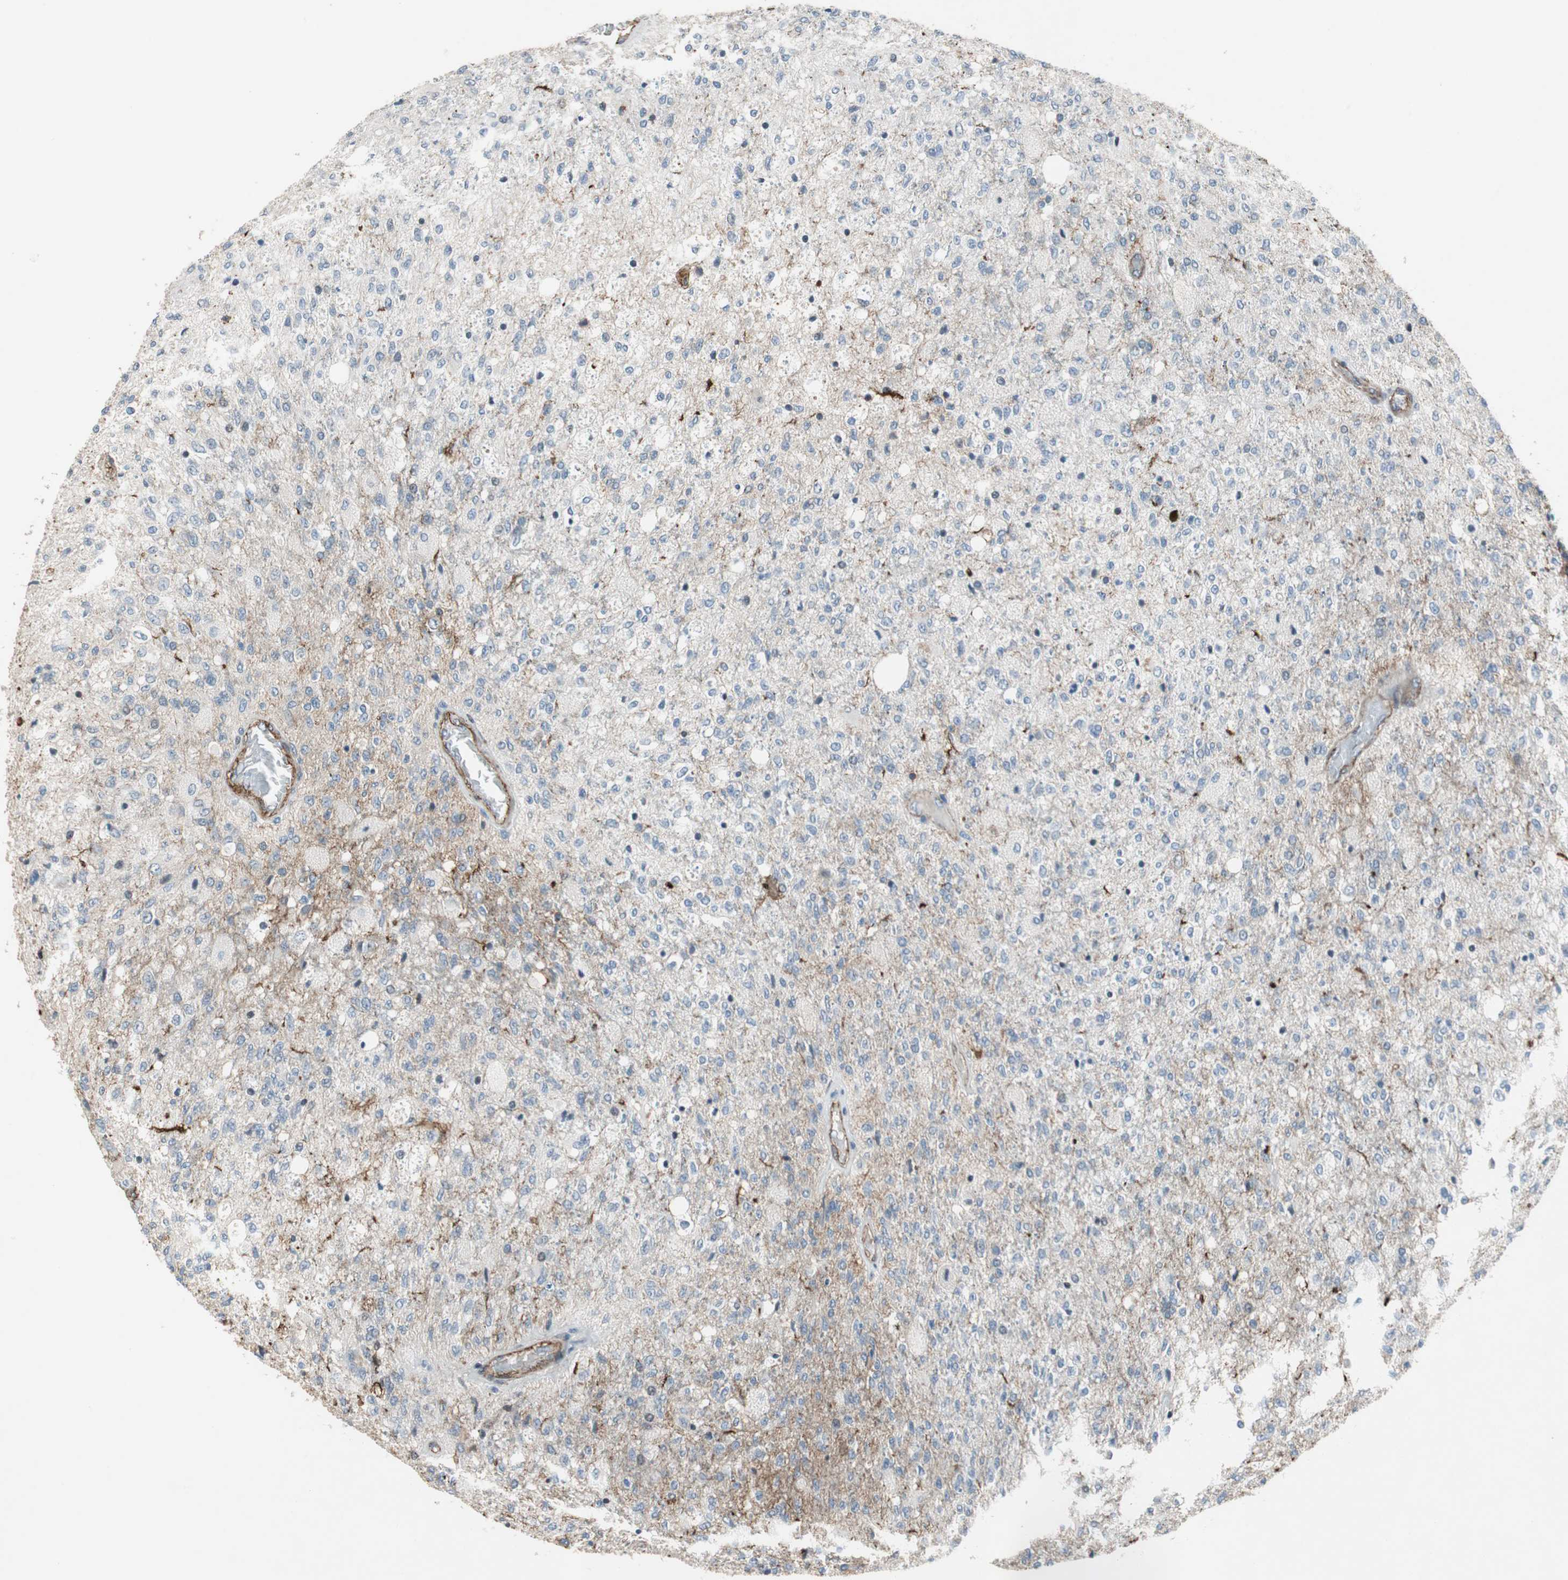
{"staining": {"intensity": "weak", "quantity": "25%-75%", "location": "cytoplasmic/membranous"}, "tissue": "glioma", "cell_type": "Tumor cells", "image_type": "cancer", "snomed": [{"axis": "morphology", "description": "Normal tissue, NOS"}, {"axis": "morphology", "description": "Glioma, malignant, High grade"}, {"axis": "topography", "description": "Cerebral cortex"}], "caption": "About 25%-75% of tumor cells in glioma reveal weak cytoplasmic/membranous protein staining as visualized by brown immunohistochemical staining.", "gene": "GRHL1", "patient": {"sex": "male", "age": 77}}